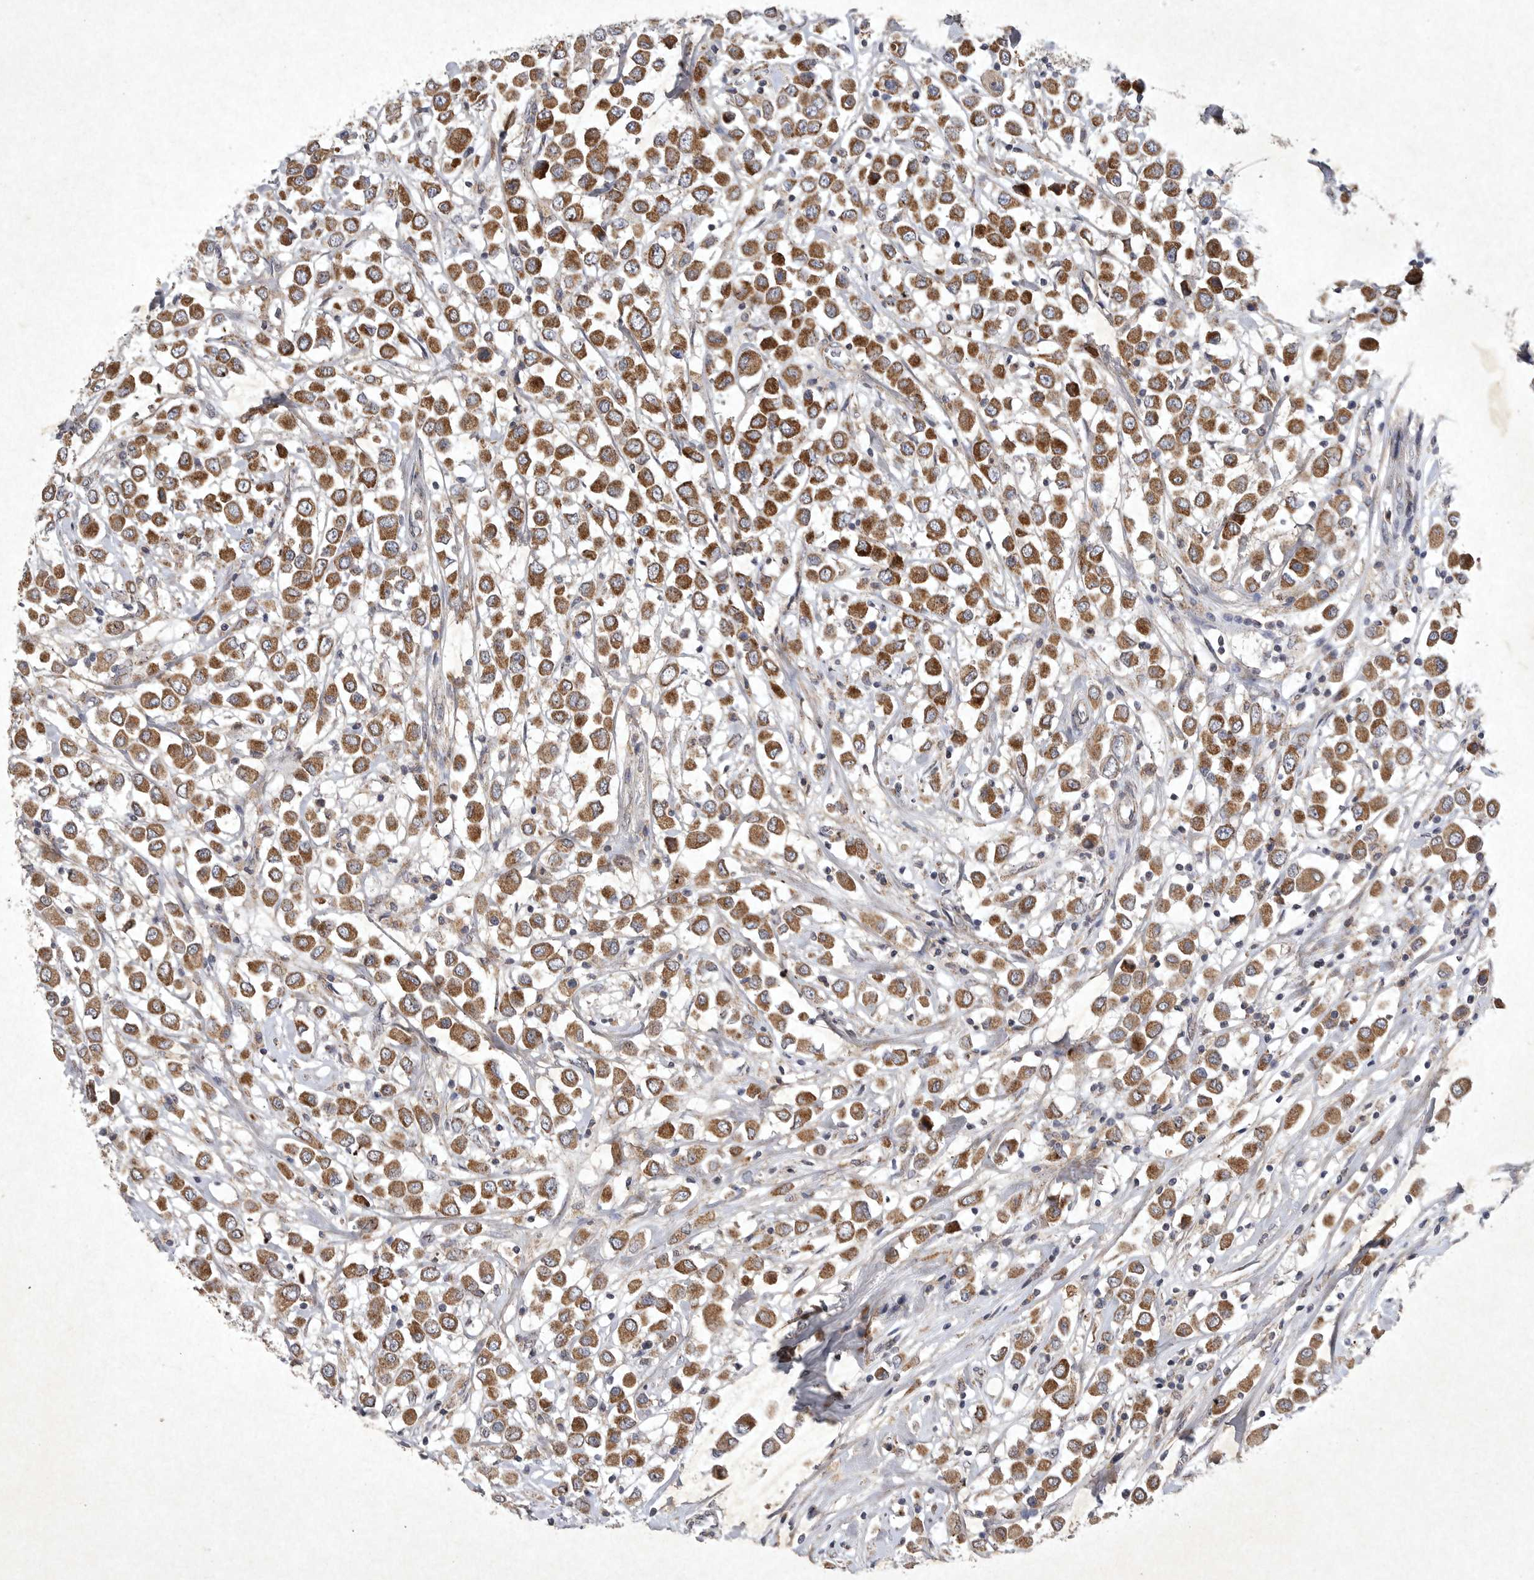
{"staining": {"intensity": "strong", "quantity": ">75%", "location": "cytoplasmic/membranous"}, "tissue": "breast cancer", "cell_type": "Tumor cells", "image_type": "cancer", "snomed": [{"axis": "morphology", "description": "Duct carcinoma"}, {"axis": "topography", "description": "Breast"}], "caption": "IHC histopathology image of breast cancer stained for a protein (brown), which reveals high levels of strong cytoplasmic/membranous staining in about >75% of tumor cells.", "gene": "DDR1", "patient": {"sex": "female", "age": 61}}